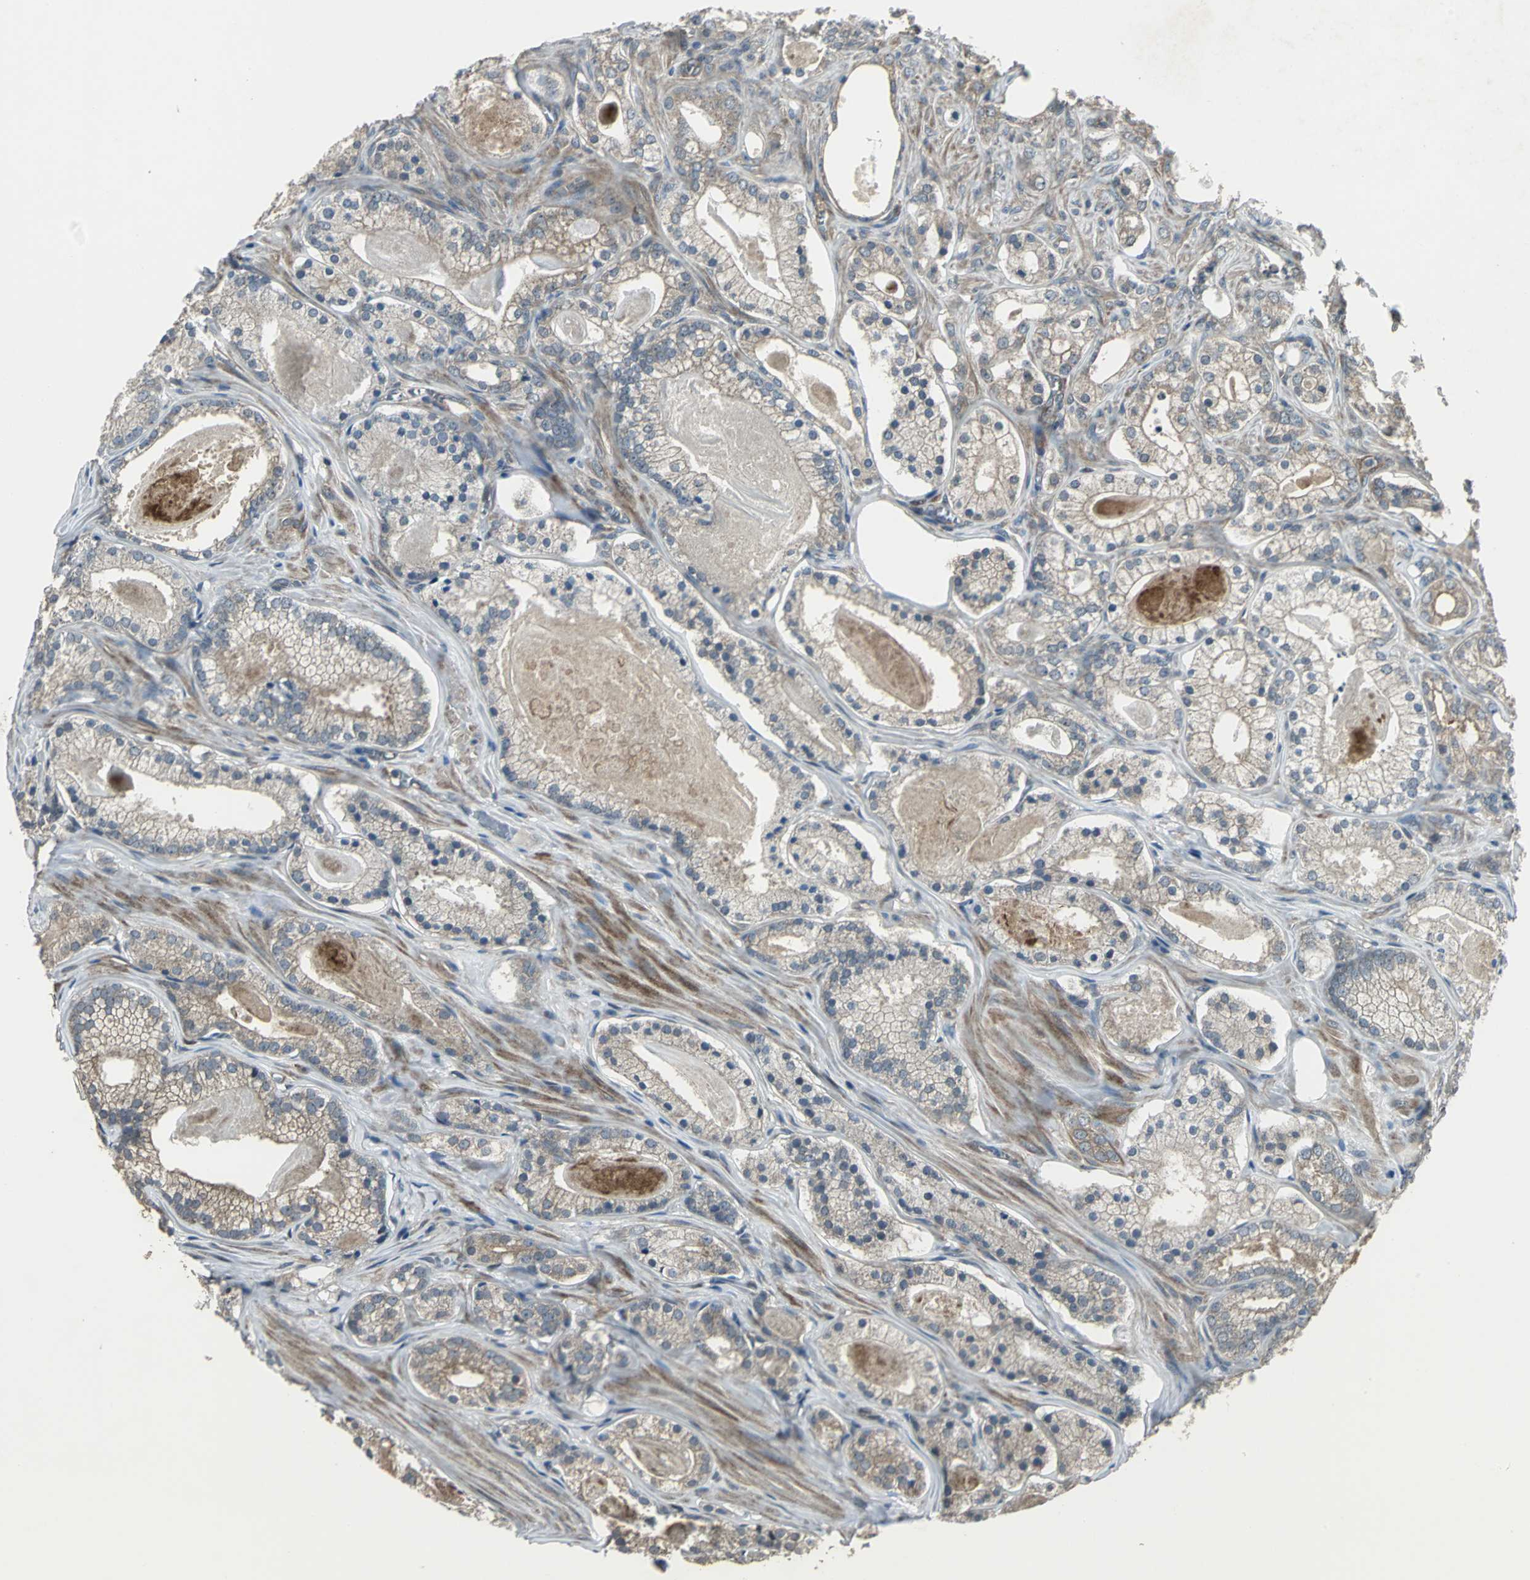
{"staining": {"intensity": "moderate", "quantity": "25%-75%", "location": "cytoplasmic/membranous"}, "tissue": "prostate cancer", "cell_type": "Tumor cells", "image_type": "cancer", "snomed": [{"axis": "morphology", "description": "Adenocarcinoma, Low grade"}, {"axis": "topography", "description": "Prostate"}], "caption": "Low-grade adenocarcinoma (prostate) stained with DAB (3,3'-diaminobenzidine) immunohistochemistry (IHC) demonstrates medium levels of moderate cytoplasmic/membranous expression in about 25%-75% of tumor cells.", "gene": "PFDN1", "patient": {"sex": "male", "age": 59}}